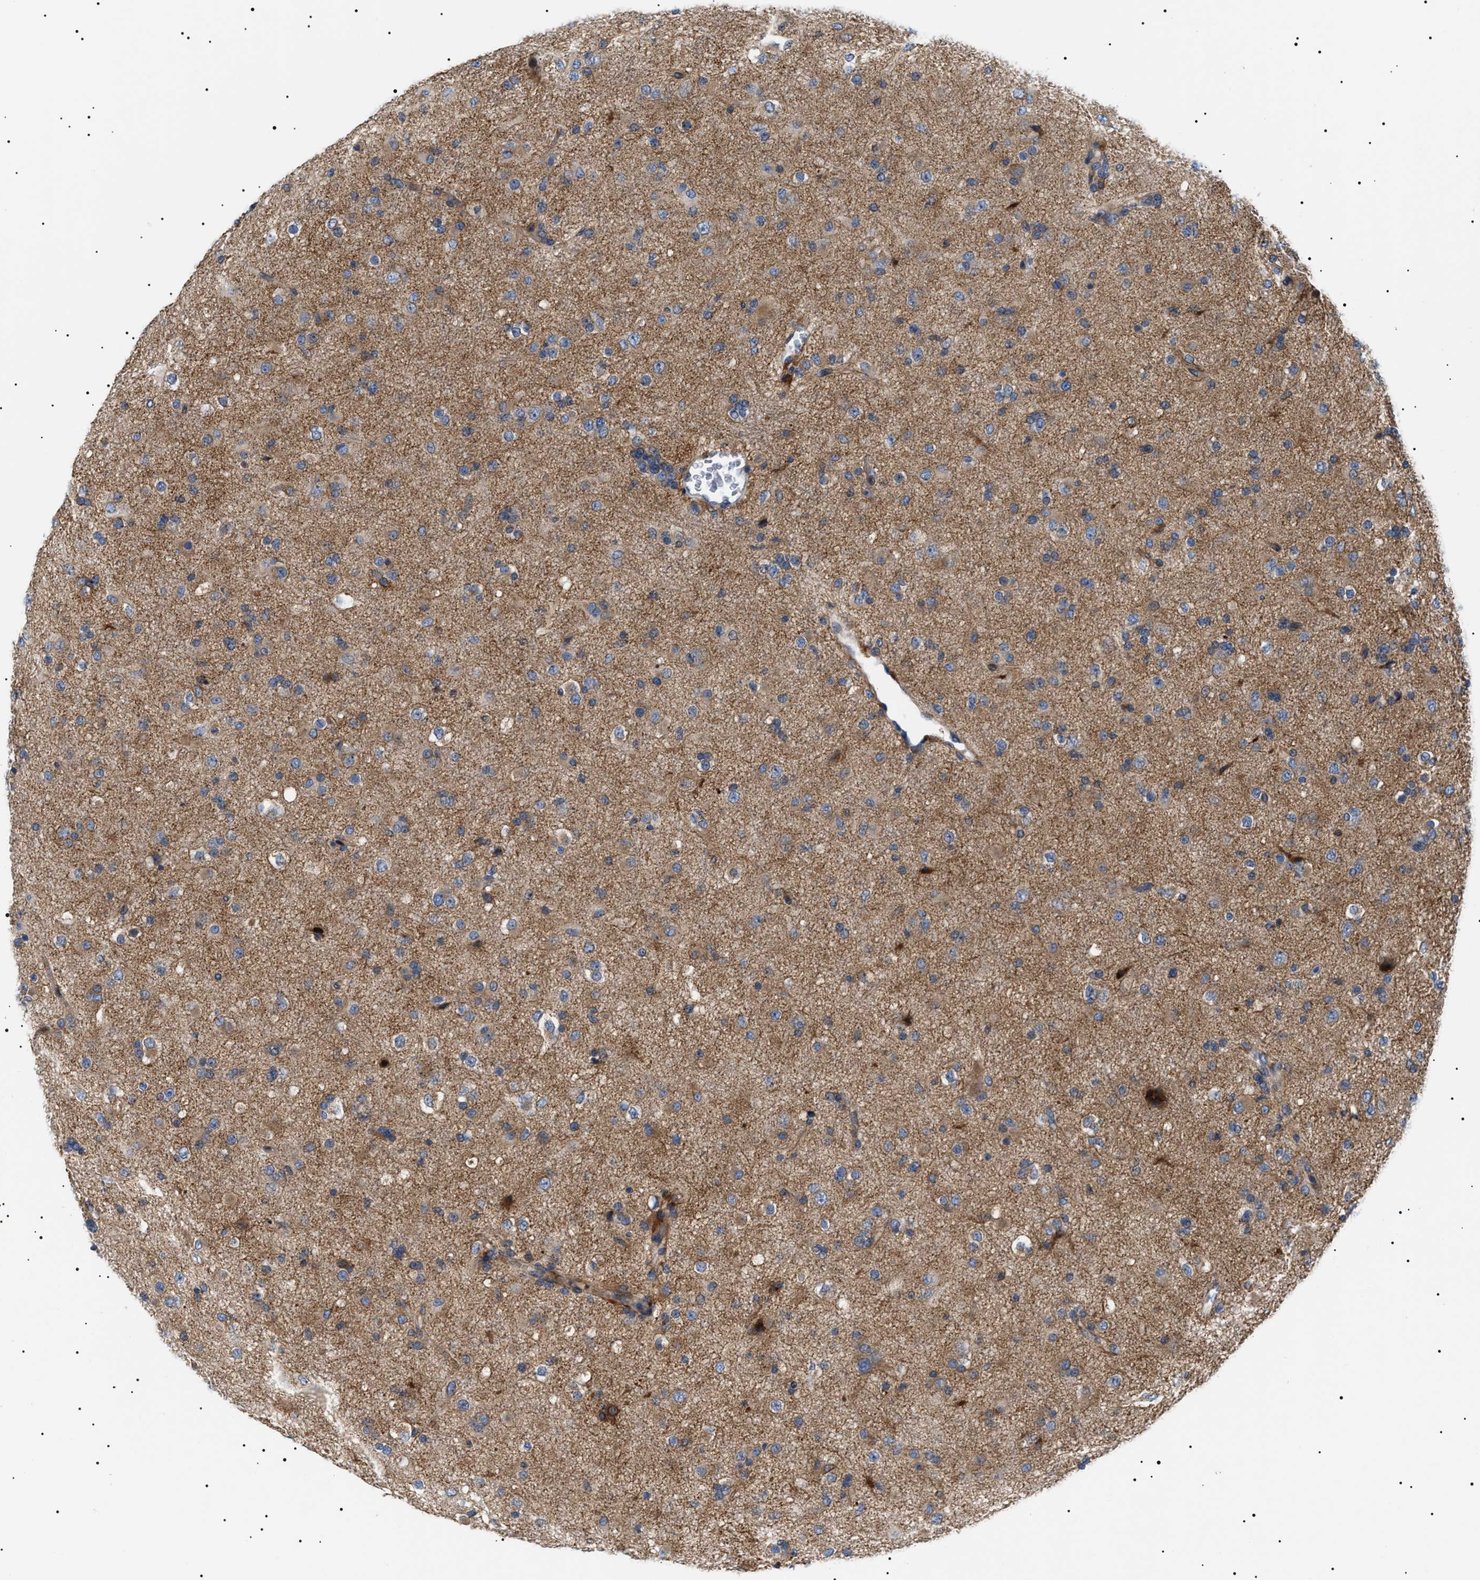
{"staining": {"intensity": "moderate", "quantity": "25%-75%", "location": "cytoplasmic/membranous"}, "tissue": "glioma", "cell_type": "Tumor cells", "image_type": "cancer", "snomed": [{"axis": "morphology", "description": "Glioma, malignant, Low grade"}, {"axis": "topography", "description": "Brain"}], "caption": "IHC (DAB) staining of human low-grade glioma (malignant) demonstrates moderate cytoplasmic/membranous protein positivity in approximately 25%-75% of tumor cells.", "gene": "TMEM222", "patient": {"sex": "male", "age": 65}}